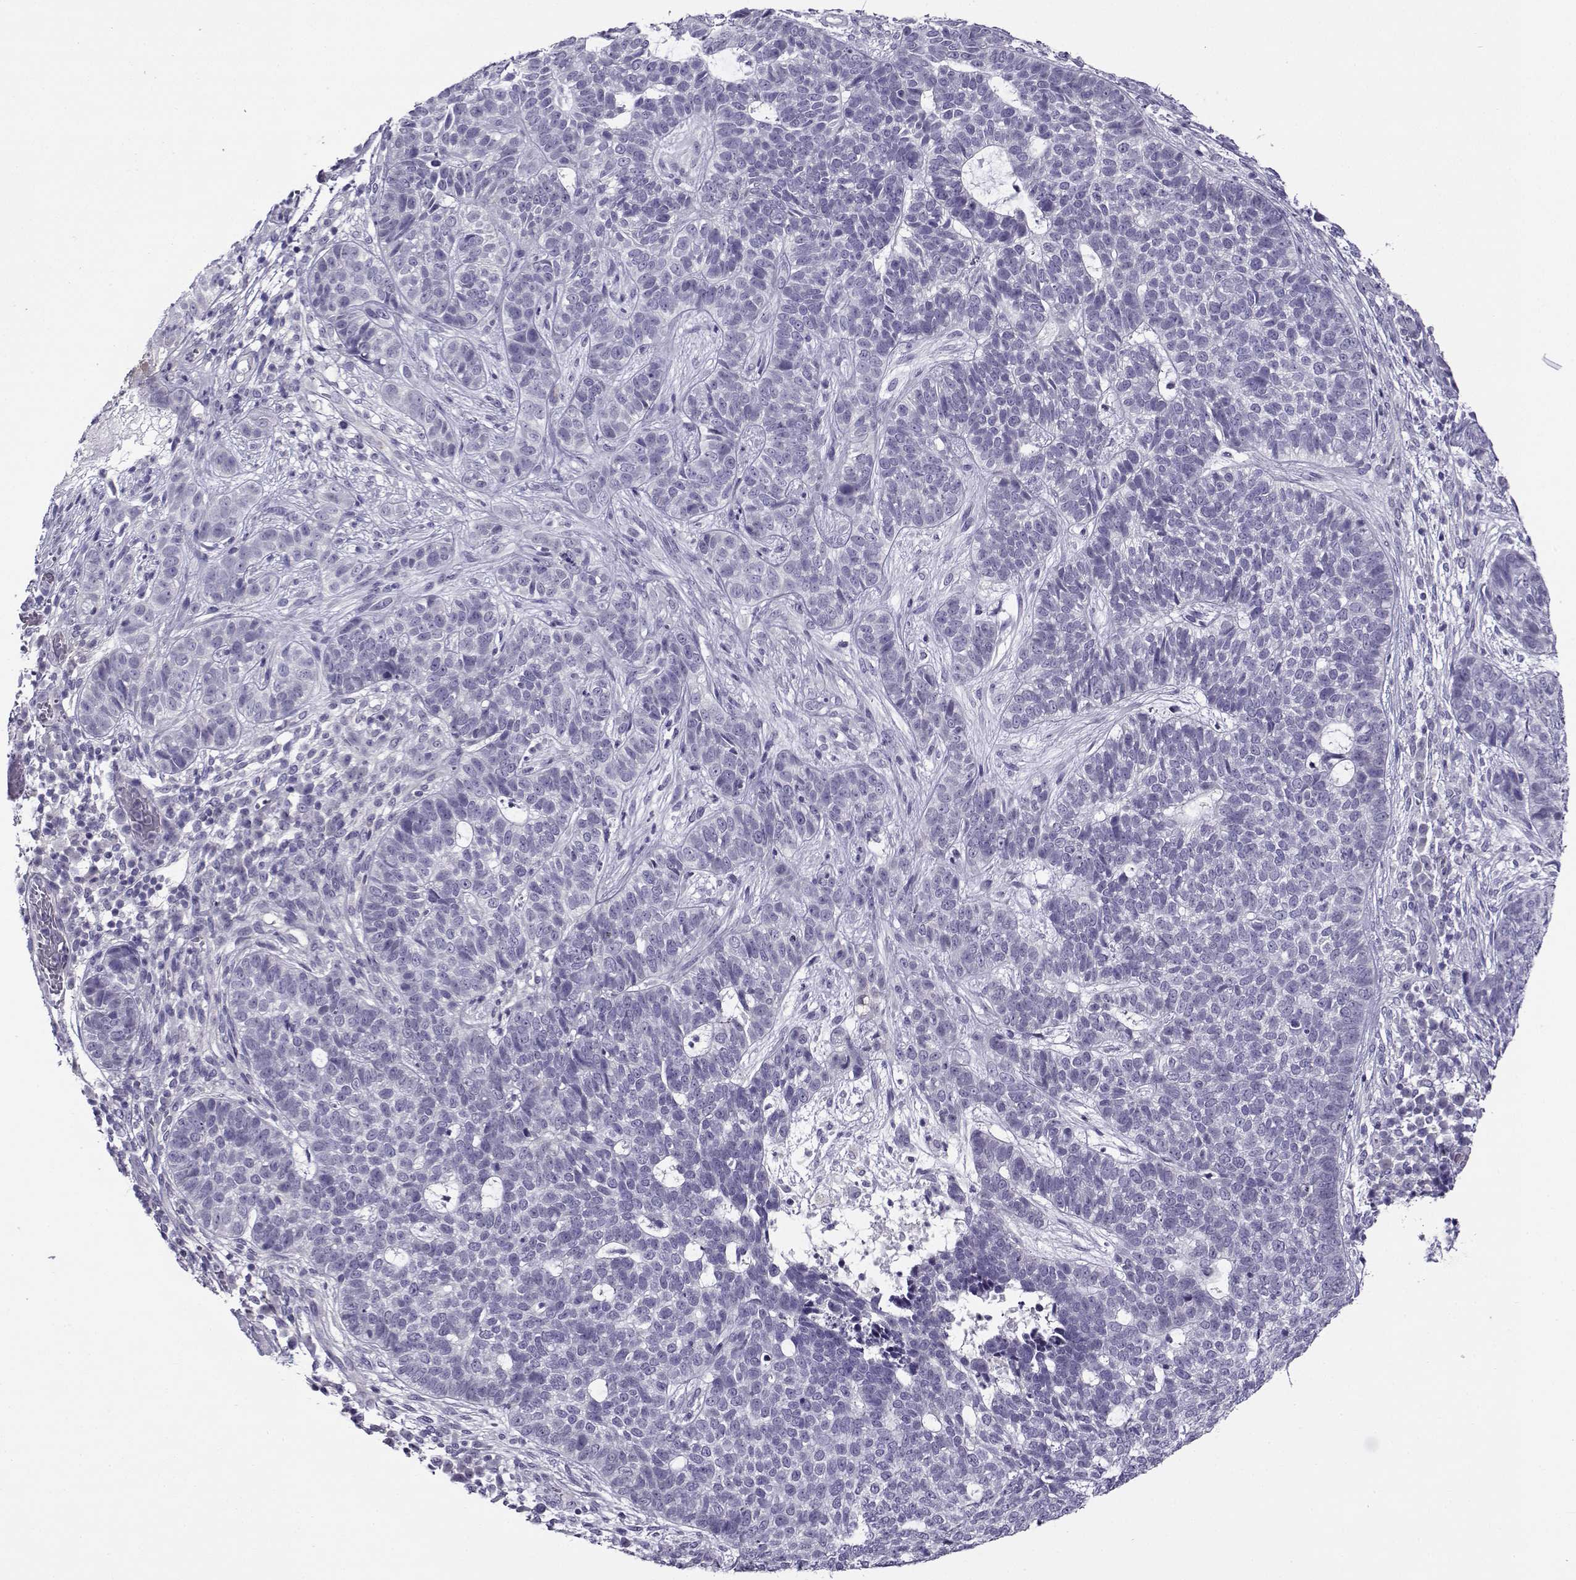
{"staining": {"intensity": "negative", "quantity": "none", "location": "none"}, "tissue": "skin cancer", "cell_type": "Tumor cells", "image_type": "cancer", "snomed": [{"axis": "morphology", "description": "Basal cell carcinoma"}, {"axis": "topography", "description": "Skin"}], "caption": "High power microscopy histopathology image of an IHC image of skin basal cell carcinoma, revealing no significant staining in tumor cells.", "gene": "FEZF1", "patient": {"sex": "female", "age": 69}}